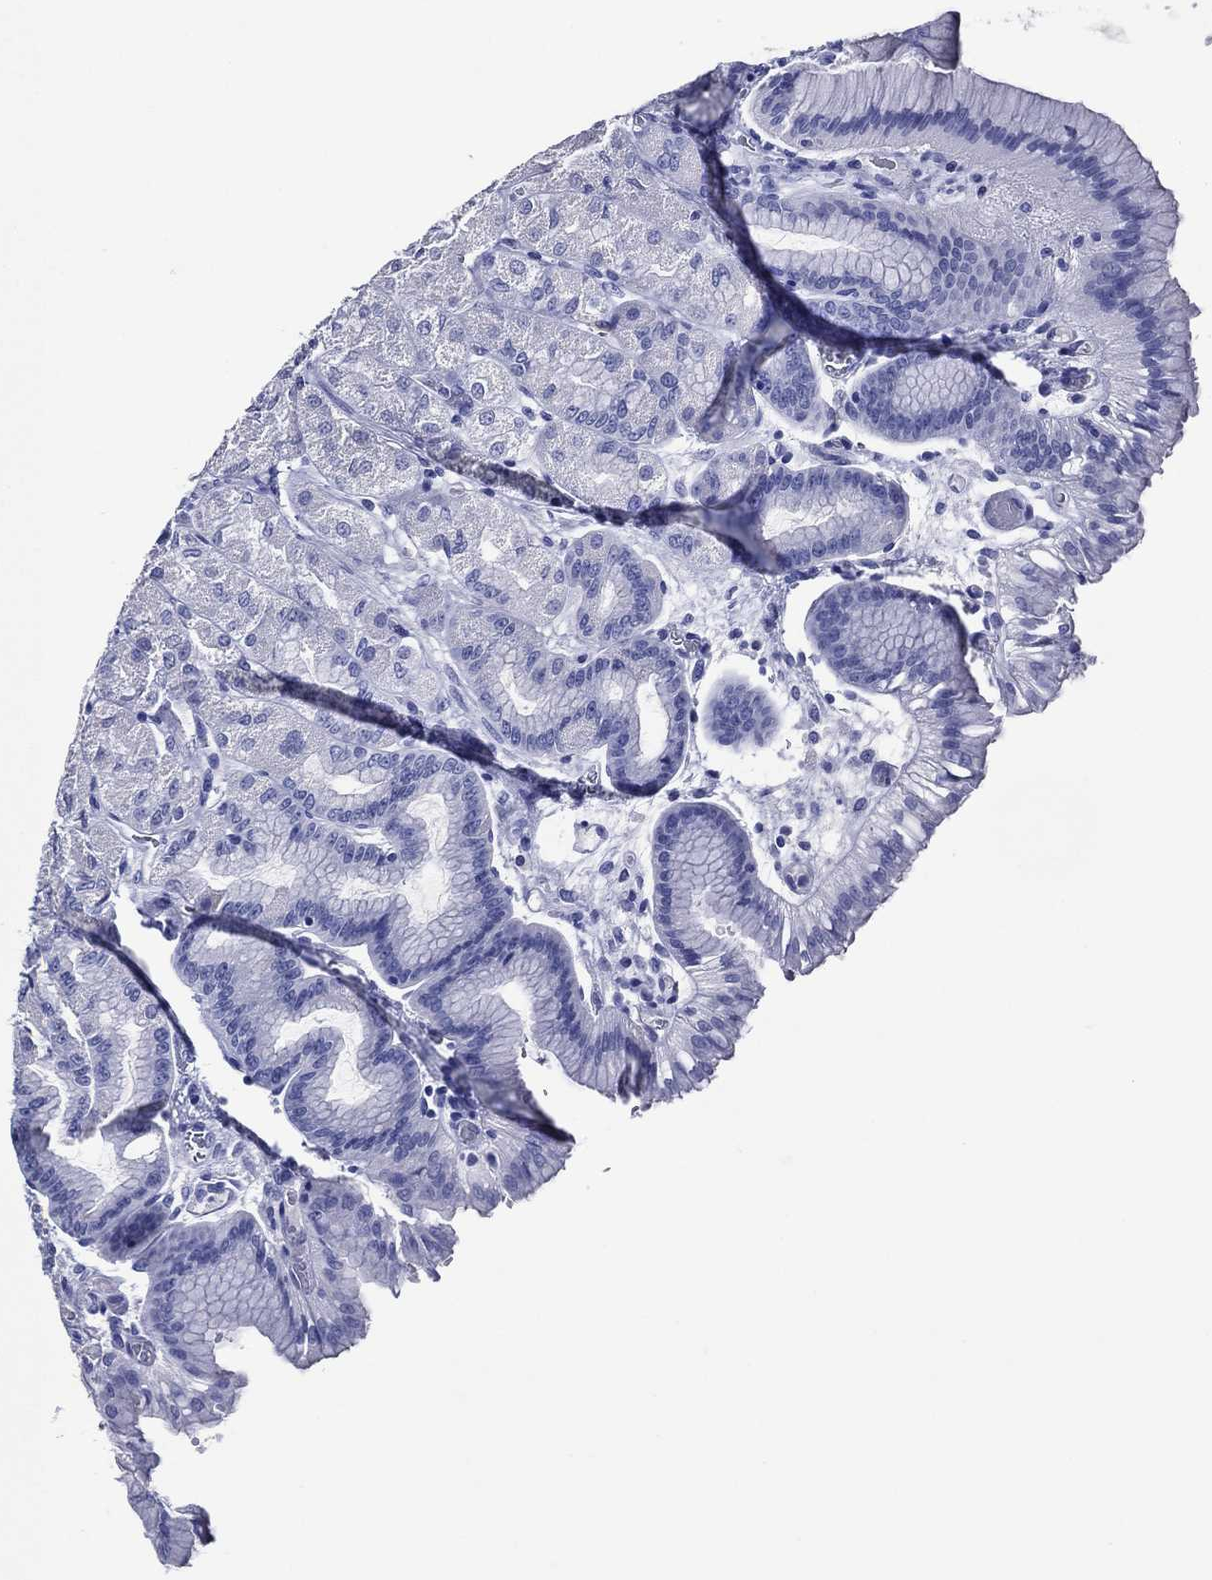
{"staining": {"intensity": "negative", "quantity": "none", "location": "none"}, "tissue": "stomach", "cell_type": "Glandular cells", "image_type": "normal", "snomed": [{"axis": "morphology", "description": "Normal tissue, NOS"}, {"axis": "morphology", "description": "Adenocarcinoma, NOS"}, {"axis": "morphology", "description": "Adenocarcinoma, High grade"}, {"axis": "topography", "description": "Stomach, upper"}, {"axis": "topography", "description": "Stomach"}], "caption": "IHC histopathology image of normal stomach: stomach stained with DAB demonstrates no significant protein staining in glandular cells.", "gene": "ACE2", "patient": {"sex": "female", "age": 65}}